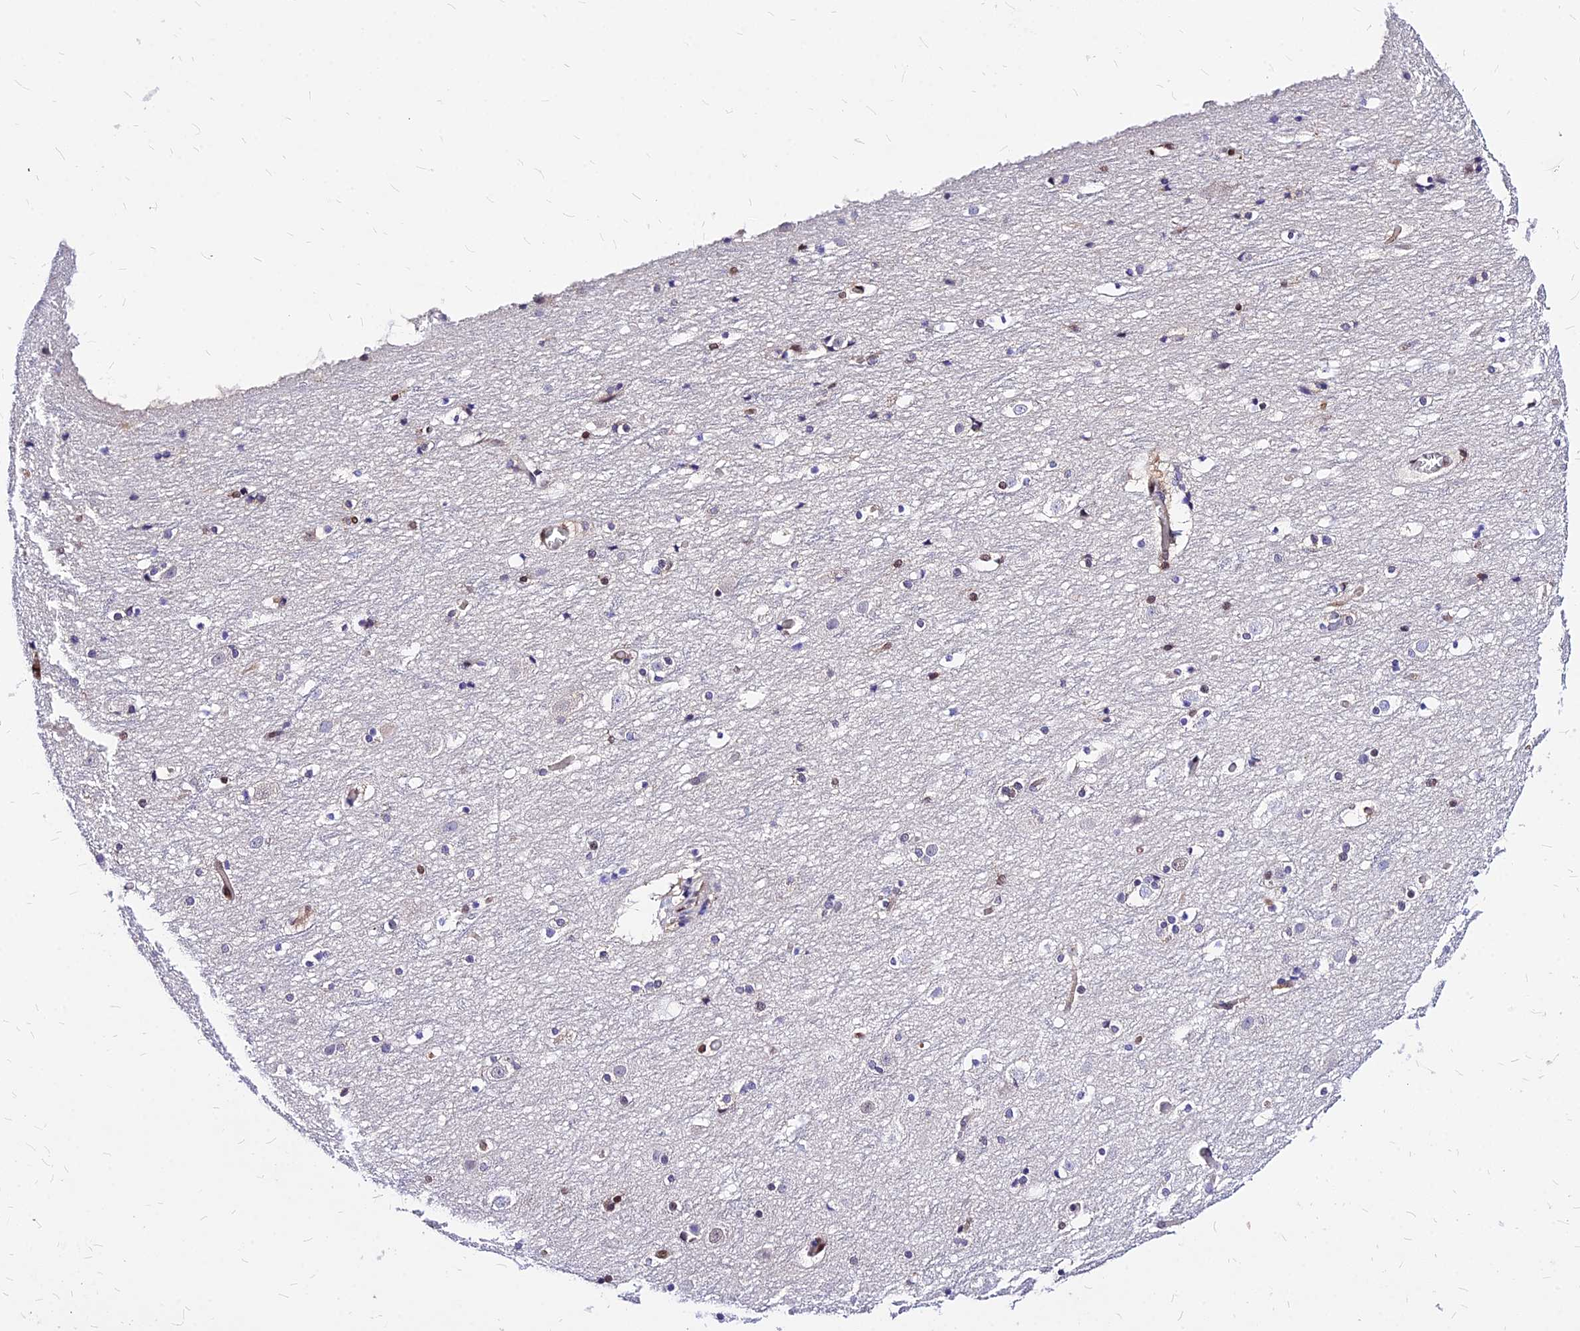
{"staining": {"intensity": "moderate", "quantity": "25%-75%", "location": "nuclear"}, "tissue": "cerebral cortex", "cell_type": "Endothelial cells", "image_type": "normal", "snomed": [{"axis": "morphology", "description": "Normal tissue, NOS"}, {"axis": "topography", "description": "Cerebral cortex"}], "caption": "This histopathology image demonstrates immunohistochemistry staining of unremarkable cerebral cortex, with medium moderate nuclear positivity in approximately 25%-75% of endothelial cells.", "gene": "PAXX", "patient": {"sex": "male", "age": 45}}